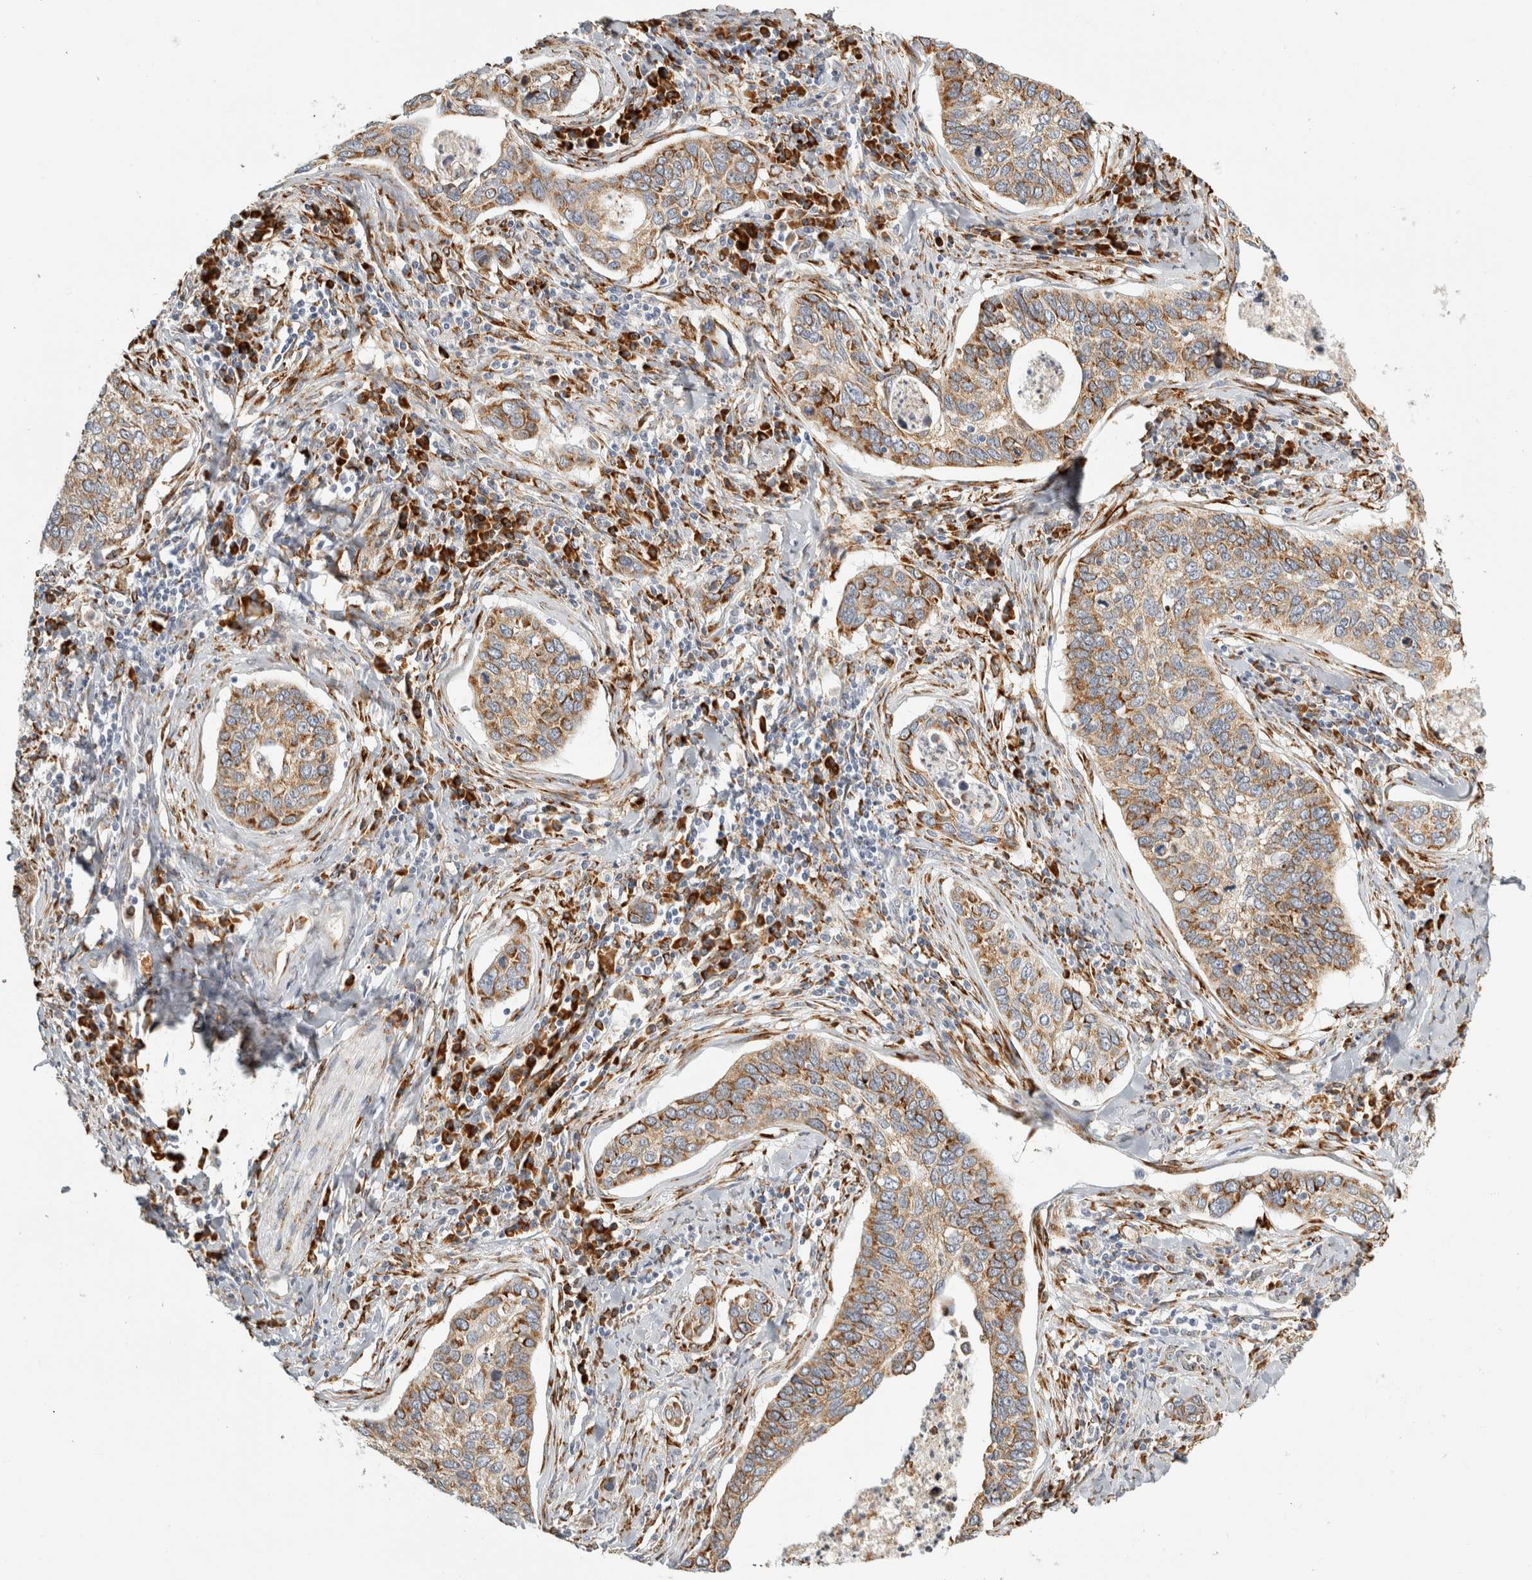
{"staining": {"intensity": "moderate", "quantity": ">75%", "location": "cytoplasmic/membranous"}, "tissue": "cervical cancer", "cell_type": "Tumor cells", "image_type": "cancer", "snomed": [{"axis": "morphology", "description": "Squamous cell carcinoma, NOS"}, {"axis": "topography", "description": "Cervix"}], "caption": "Tumor cells exhibit medium levels of moderate cytoplasmic/membranous staining in about >75% of cells in human cervical squamous cell carcinoma. (Brightfield microscopy of DAB IHC at high magnification).", "gene": "OSTN", "patient": {"sex": "female", "age": 53}}